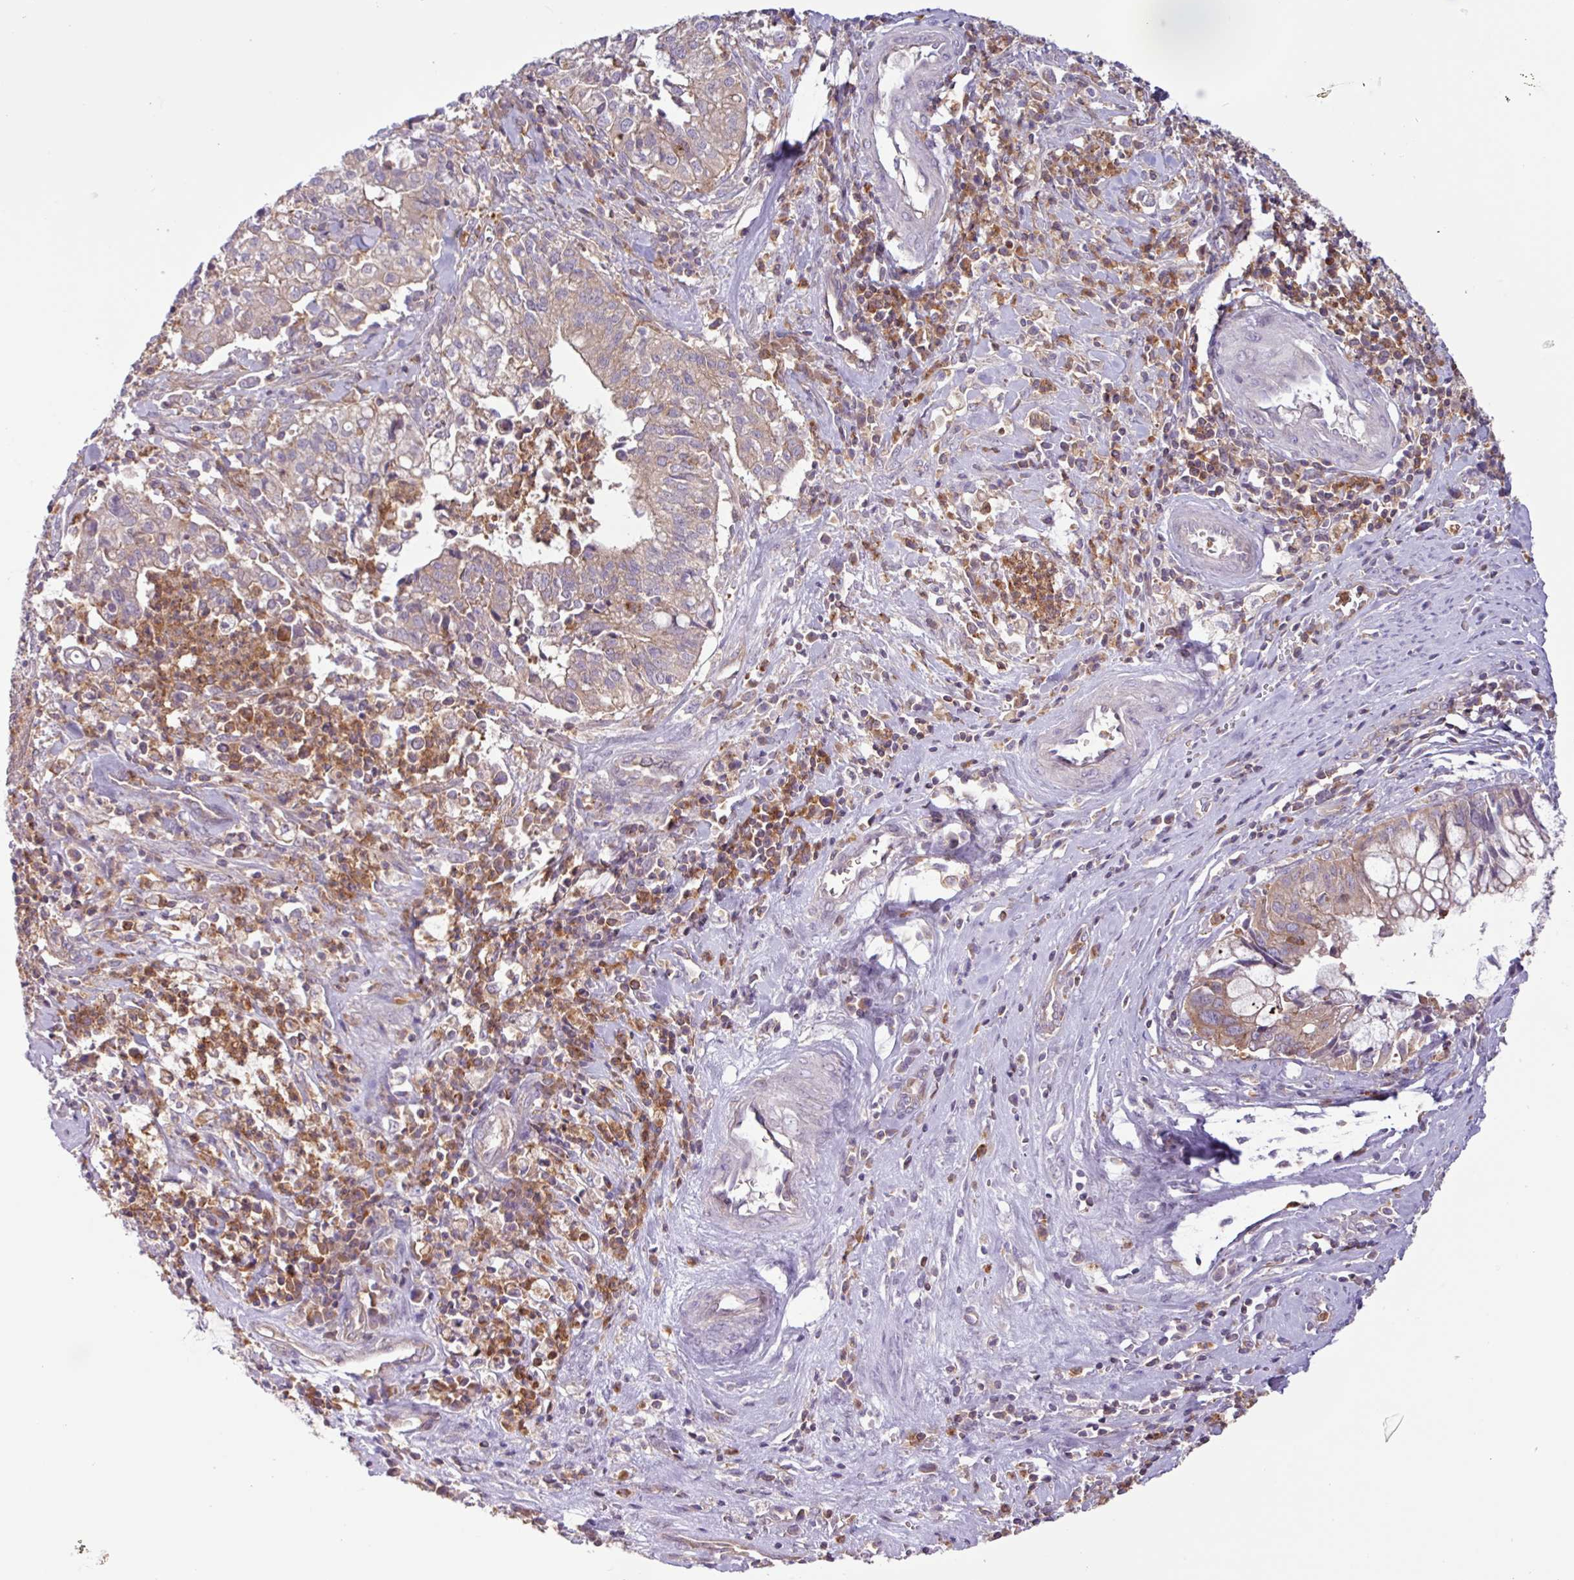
{"staining": {"intensity": "weak", "quantity": ">75%", "location": "cytoplasmic/membranous"}, "tissue": "cervical cancer", "cell_type": "Tumor cells", "image_type": "cancer", "snomed": [{"axis": "morphology", "description": "Adenocarcinoma, NOS"}, {"axis": "topography", "description": "Cervix"}], "caption": "This photomicrograph demonstrates cervical cancer (adenocarcinoma) stained with immunohistochemistry (IHC) to label a protein in brown. The cytoplasmic/membranous of tumor cells show weak positivity for the protein. Nuclei are counter-stained blue.", "gene": "ACTR3", "patient": {"sex": "female", "age": 44}}